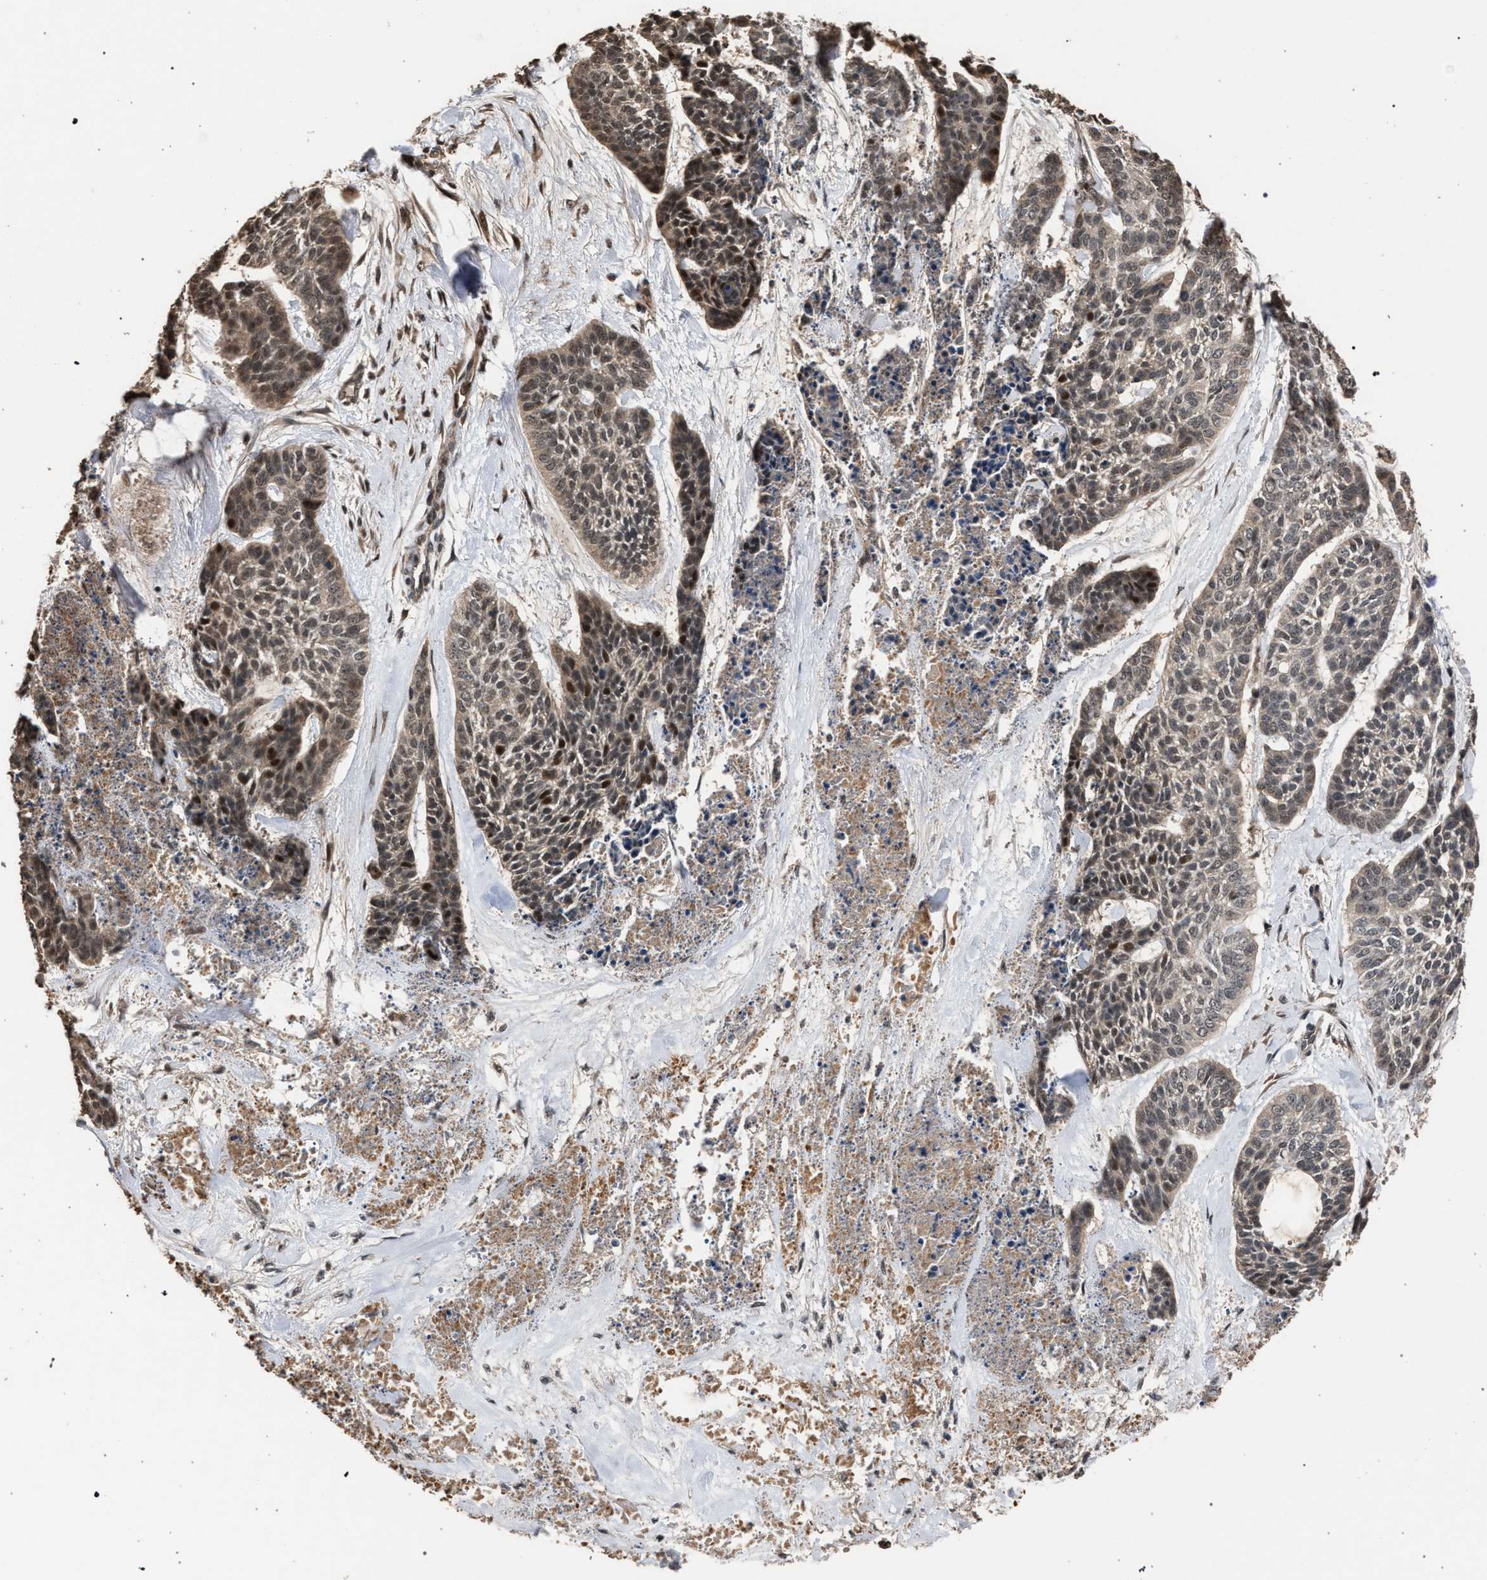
{"staining": {"intensity": "weak", "quantity": ">75%", "location": "cytoplasmic/membranous,nuclear"}, "tissue": "skin cancer", "cell_type": "Tumor cells", "image_type": "cancer", "snomed": [{"axis": "morphology", "description": "Basal cell carcinoma"}, {"axis": "topography", "description": "Skin"}], "caption": "High-magnification brightfield microscopy of basal cell carcinoma (skin) stained with DAB (brown) and counterstained with hematoxylin (blue). tumor cells exhibit weak cytoplasmic/membranous and nuclear expression is seen in approximately>75% of cells.", "gene": "NAA35", "patient": {"sex": "female", "age": 64}}